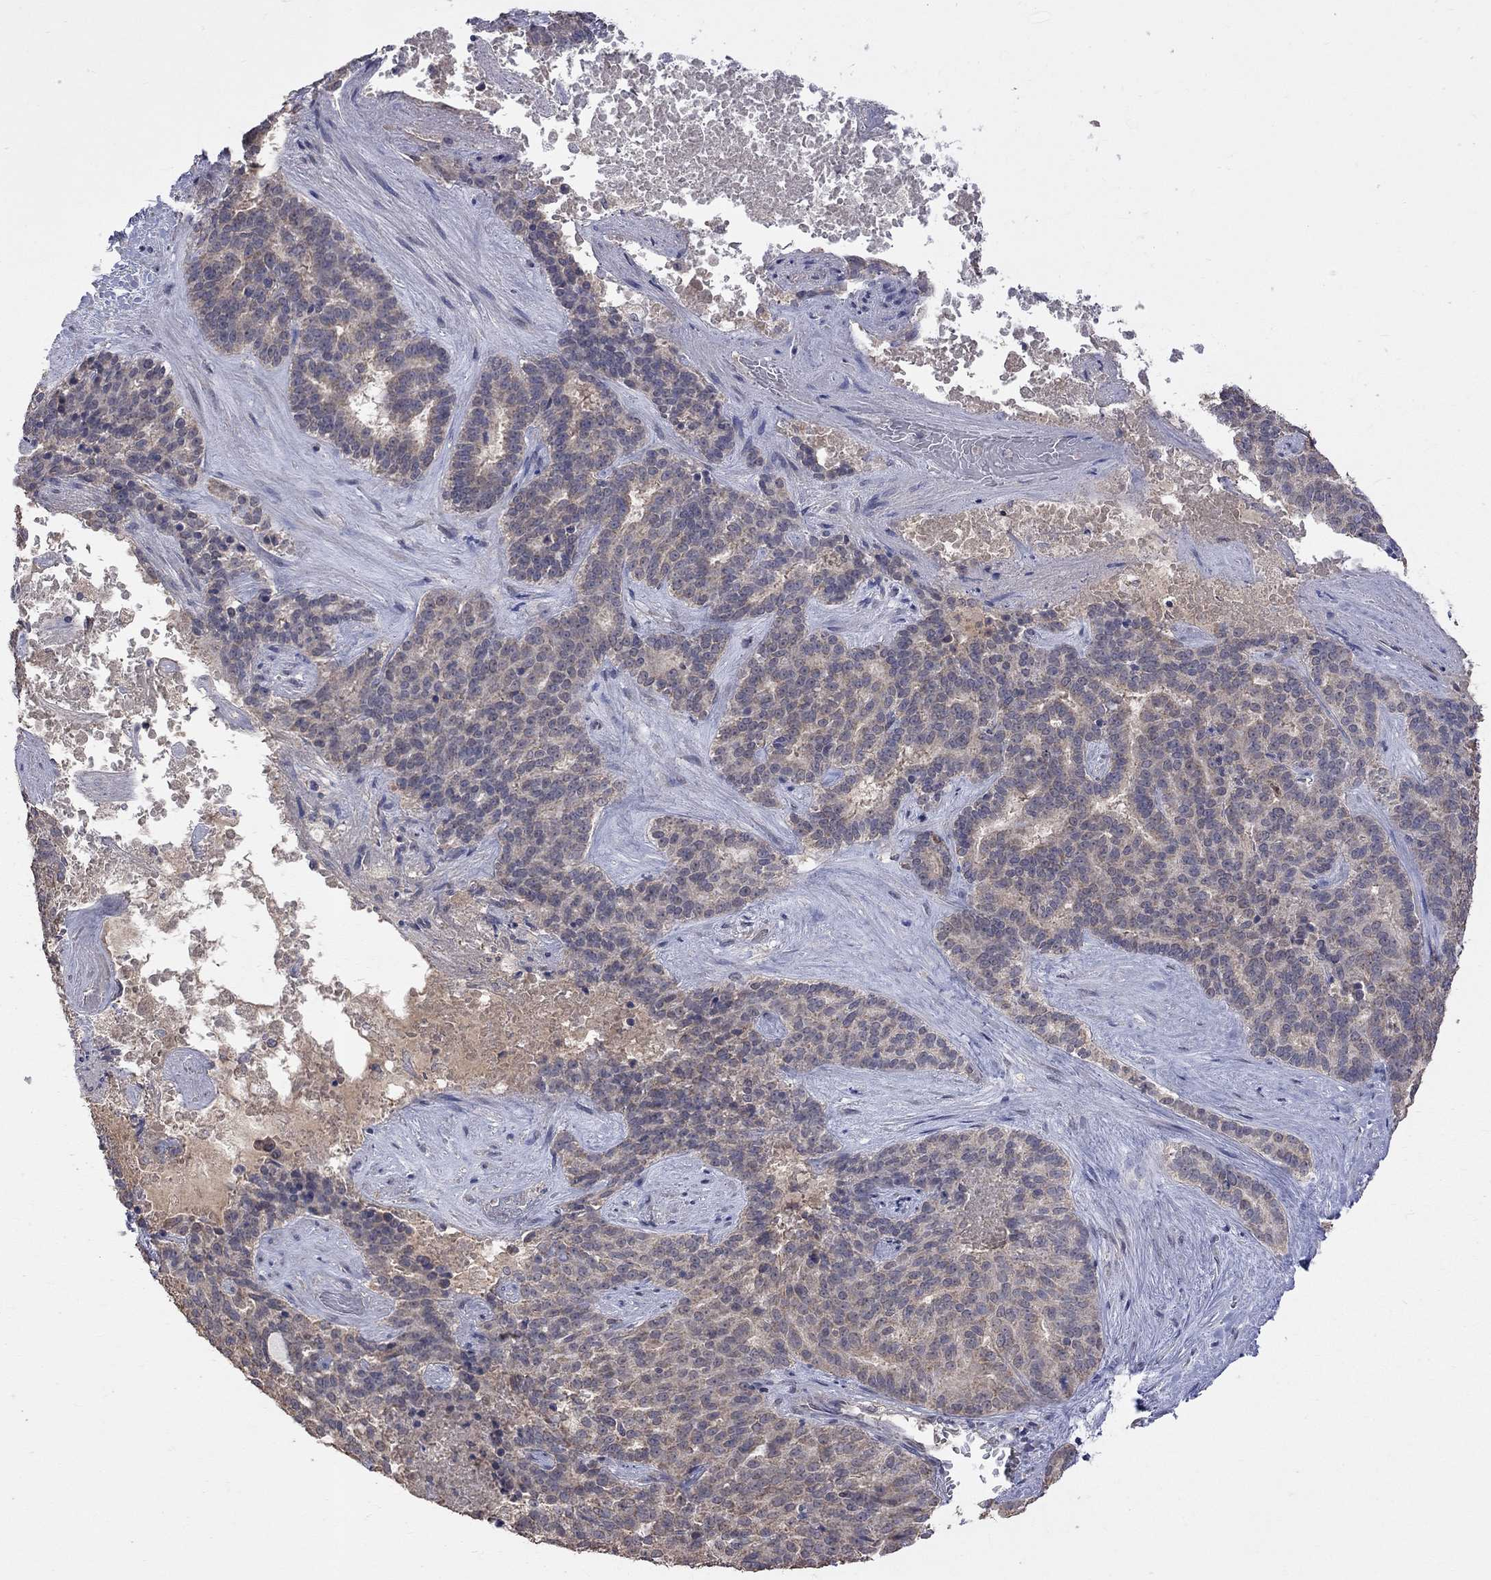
{"staining": {"intensity": "weak", "quantity": ">75%", "location": "cytoplasmic/membranous"}, "tissue": "liver cancer", "cell_type": "Tumor cells", "image_type": "cancer", "snomed": [{"axis": "morphology", "description": "Cholangiocarcinoma"}, {"axis": "topography", "description": "Liver"}], "caption": "Liver cancer stained for a protein (brown) demonstrates weak cytoplasmic/membranous positive staining in about >75% of tumor cells.", "gene": "HTR6", "patient": {"sex": "female", "age": 47}}